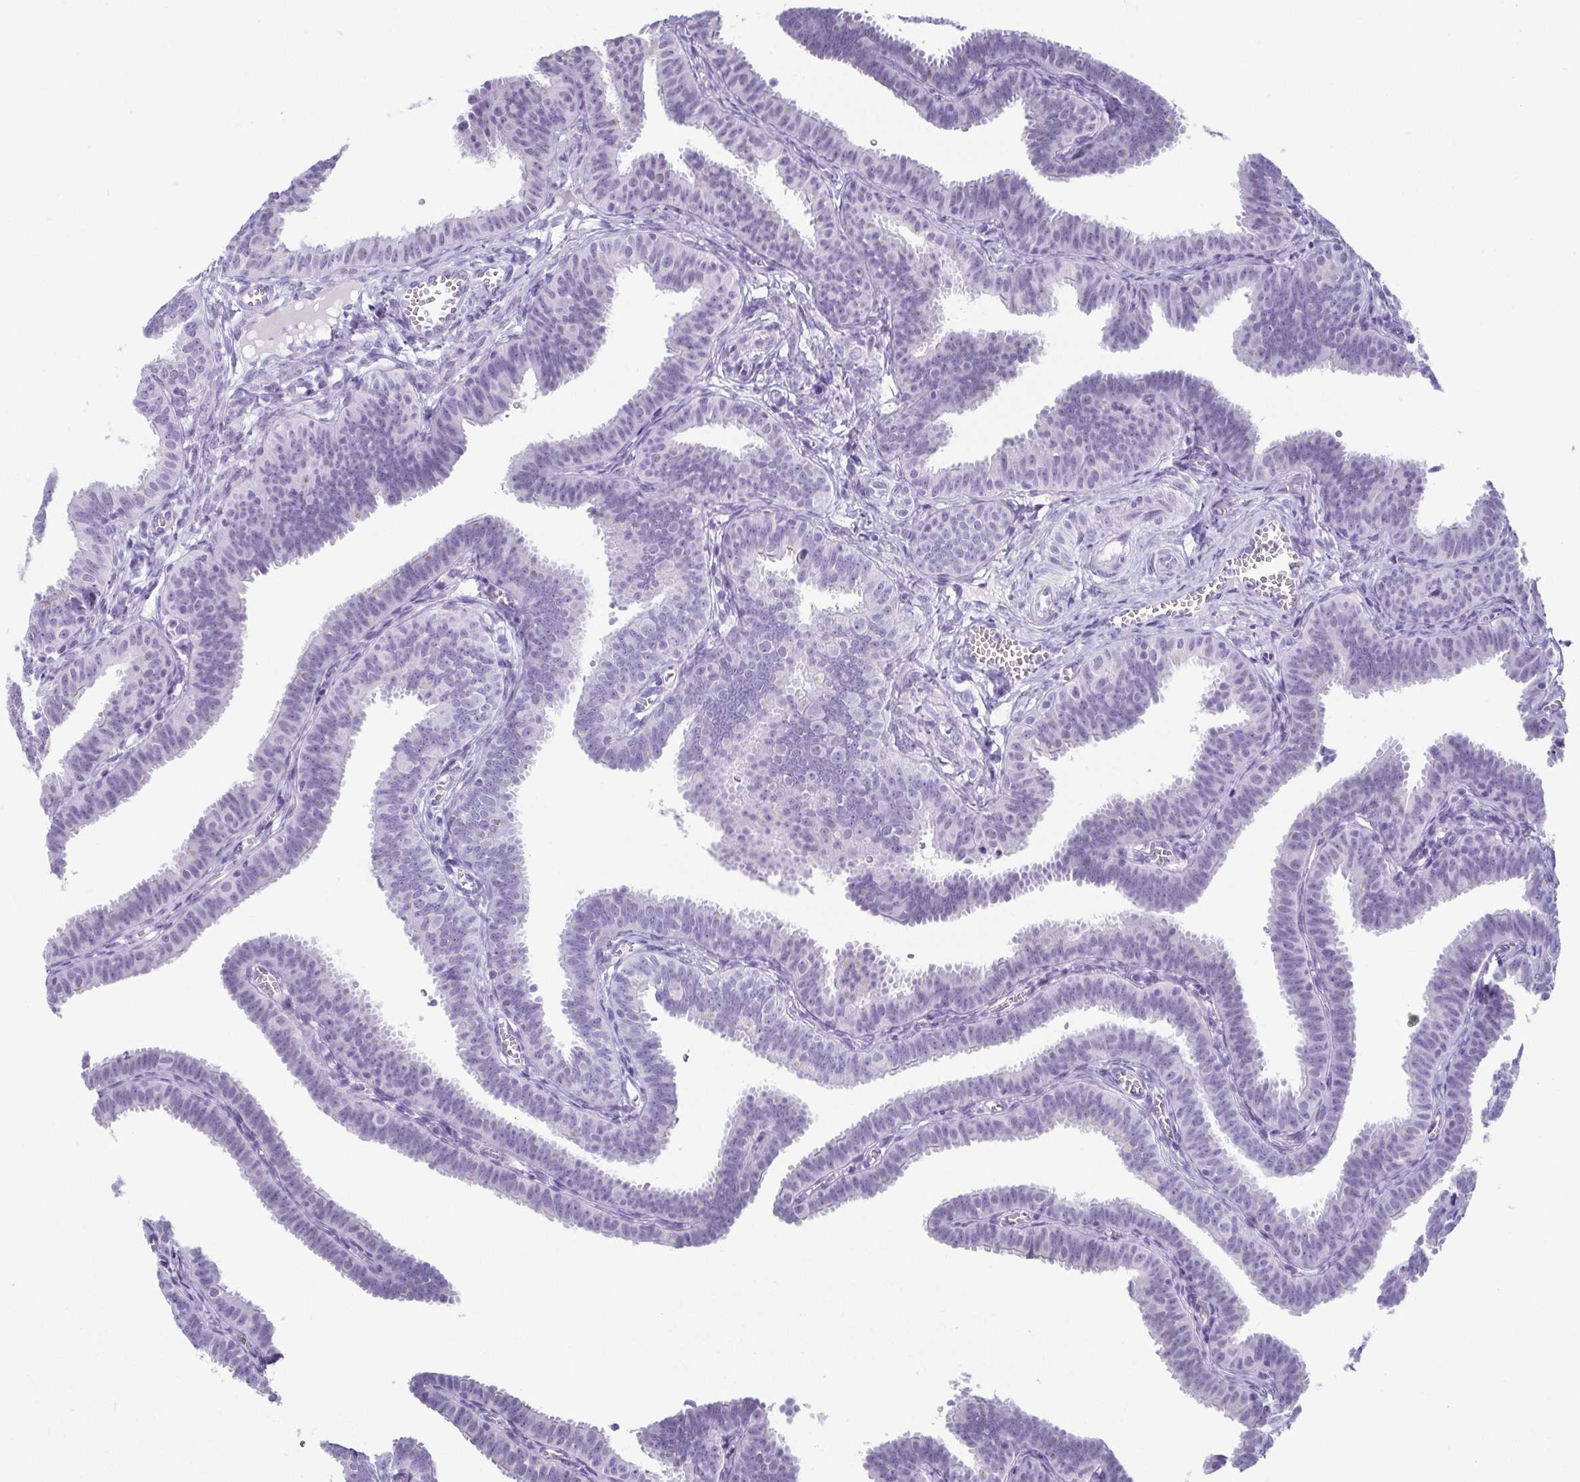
{"staining": {"intensity": "negative", "quantity": "none", "location": "none"}, "tissue": "fallopian tube", "cell_type": "Glandular cells", "image_type": "normal", "snomed": [{"axis": "morphology", "description": "Normal tissue, NOS"}, {"axis": "topography", "description": "Fallopian tube"}], "caption": "DAB (3,3'-diaminobenzidine) immunohistochemical staining of benign fallopian tube demonstrates no significant staining in glandular cells. (DAB immunohistochemistry (IHC), high magnification).", "gene": "ESX1", "patient": {"sex": "female", "age": 25}}